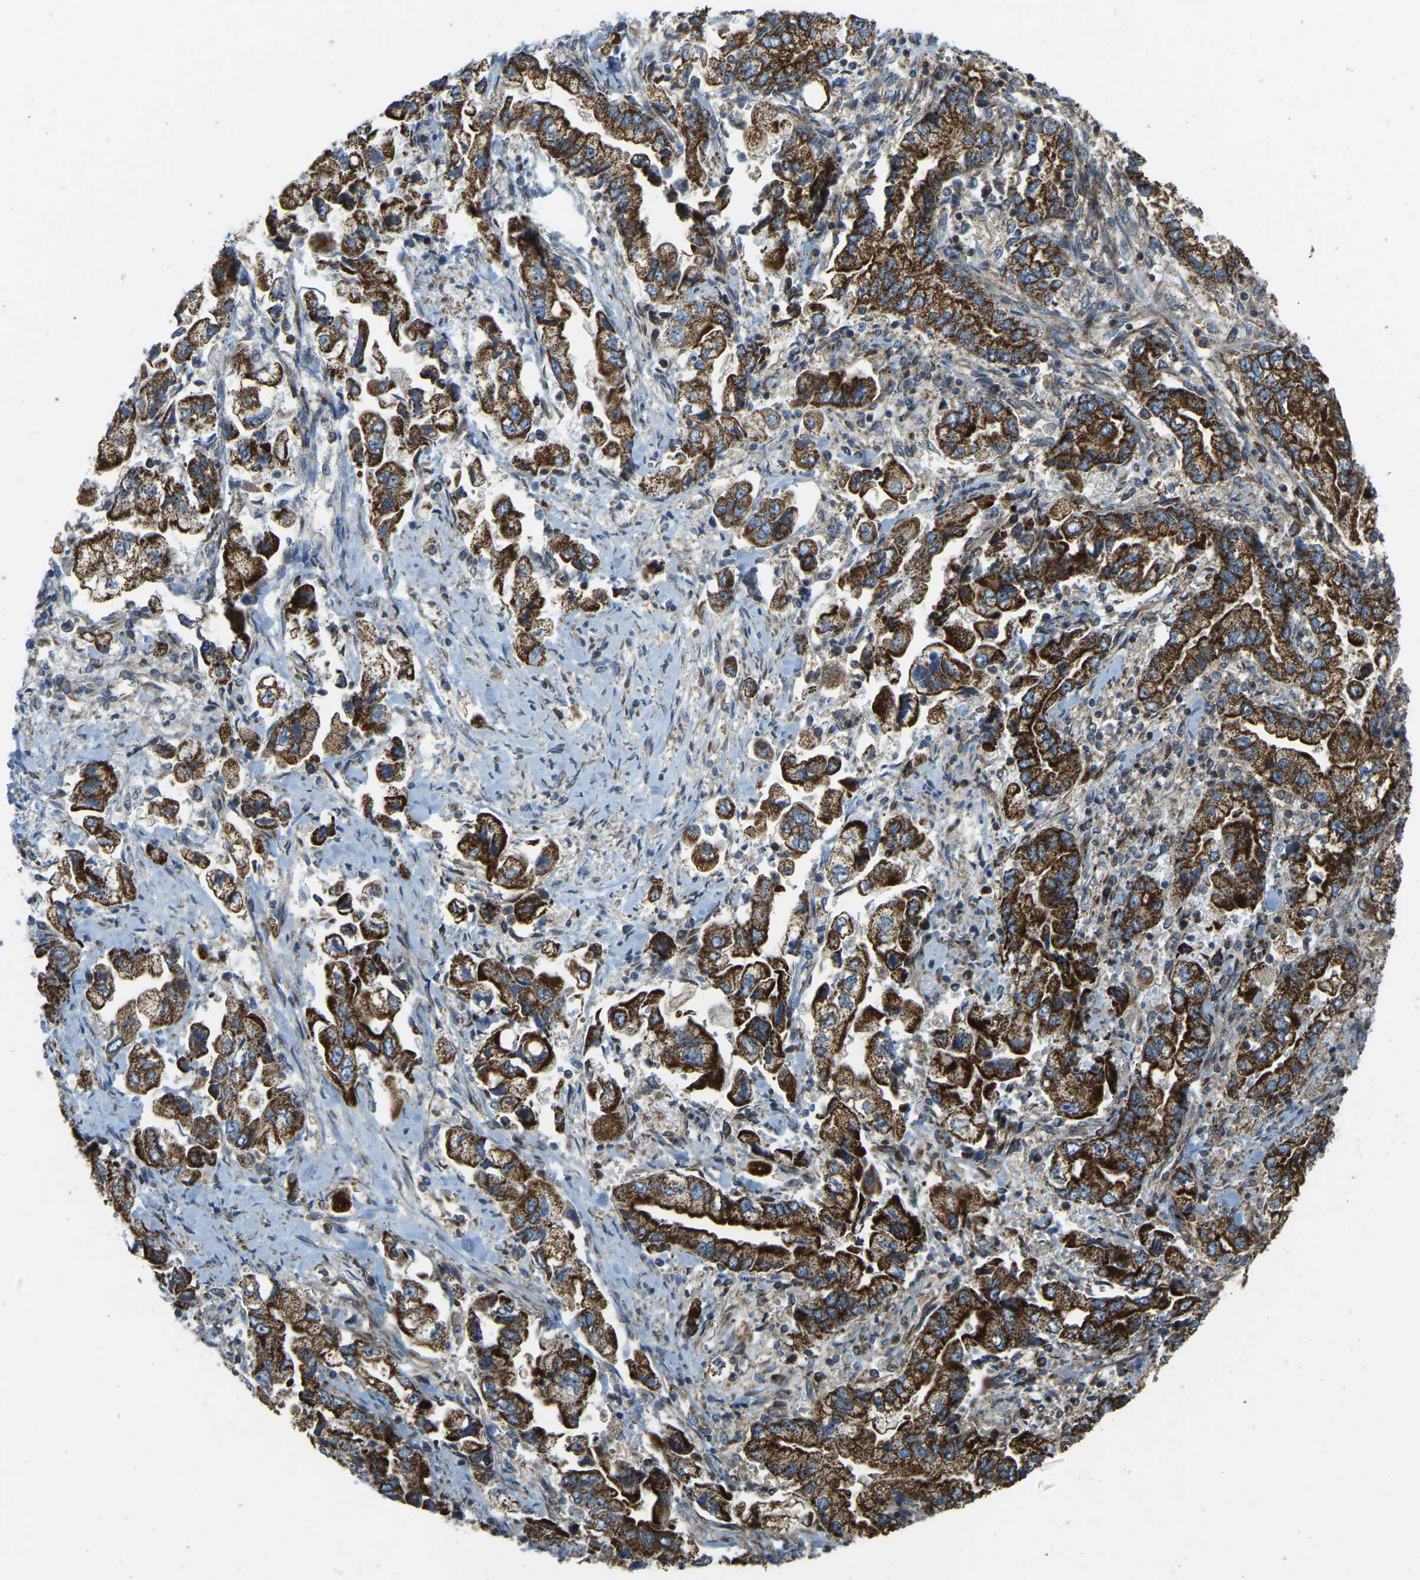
{"staining": {"intensity": "strong", "quantity": ">75%", "location": "cytoplasmic/membranous"}, "tissue": "stomach cancer", "cell_type": "Tumor cells", "image_type": "cancer", "snomed": [{"axis": "morphology", "description": "Normal tissue, NOS"}, {"axis": "morphology", "description": "Adenocarcinoma, NOS"}, {"axis": "topography", "description": "Stomach"}], "caption": "Stomach adenocarcinoma was stained to show a protein in brown. There is high levels of strong cytoplasmic/membranous positivity in approximately >75% of tumor cells.", "gene": "PSMD7", "patient": {"sex": "male", "age": 62}}